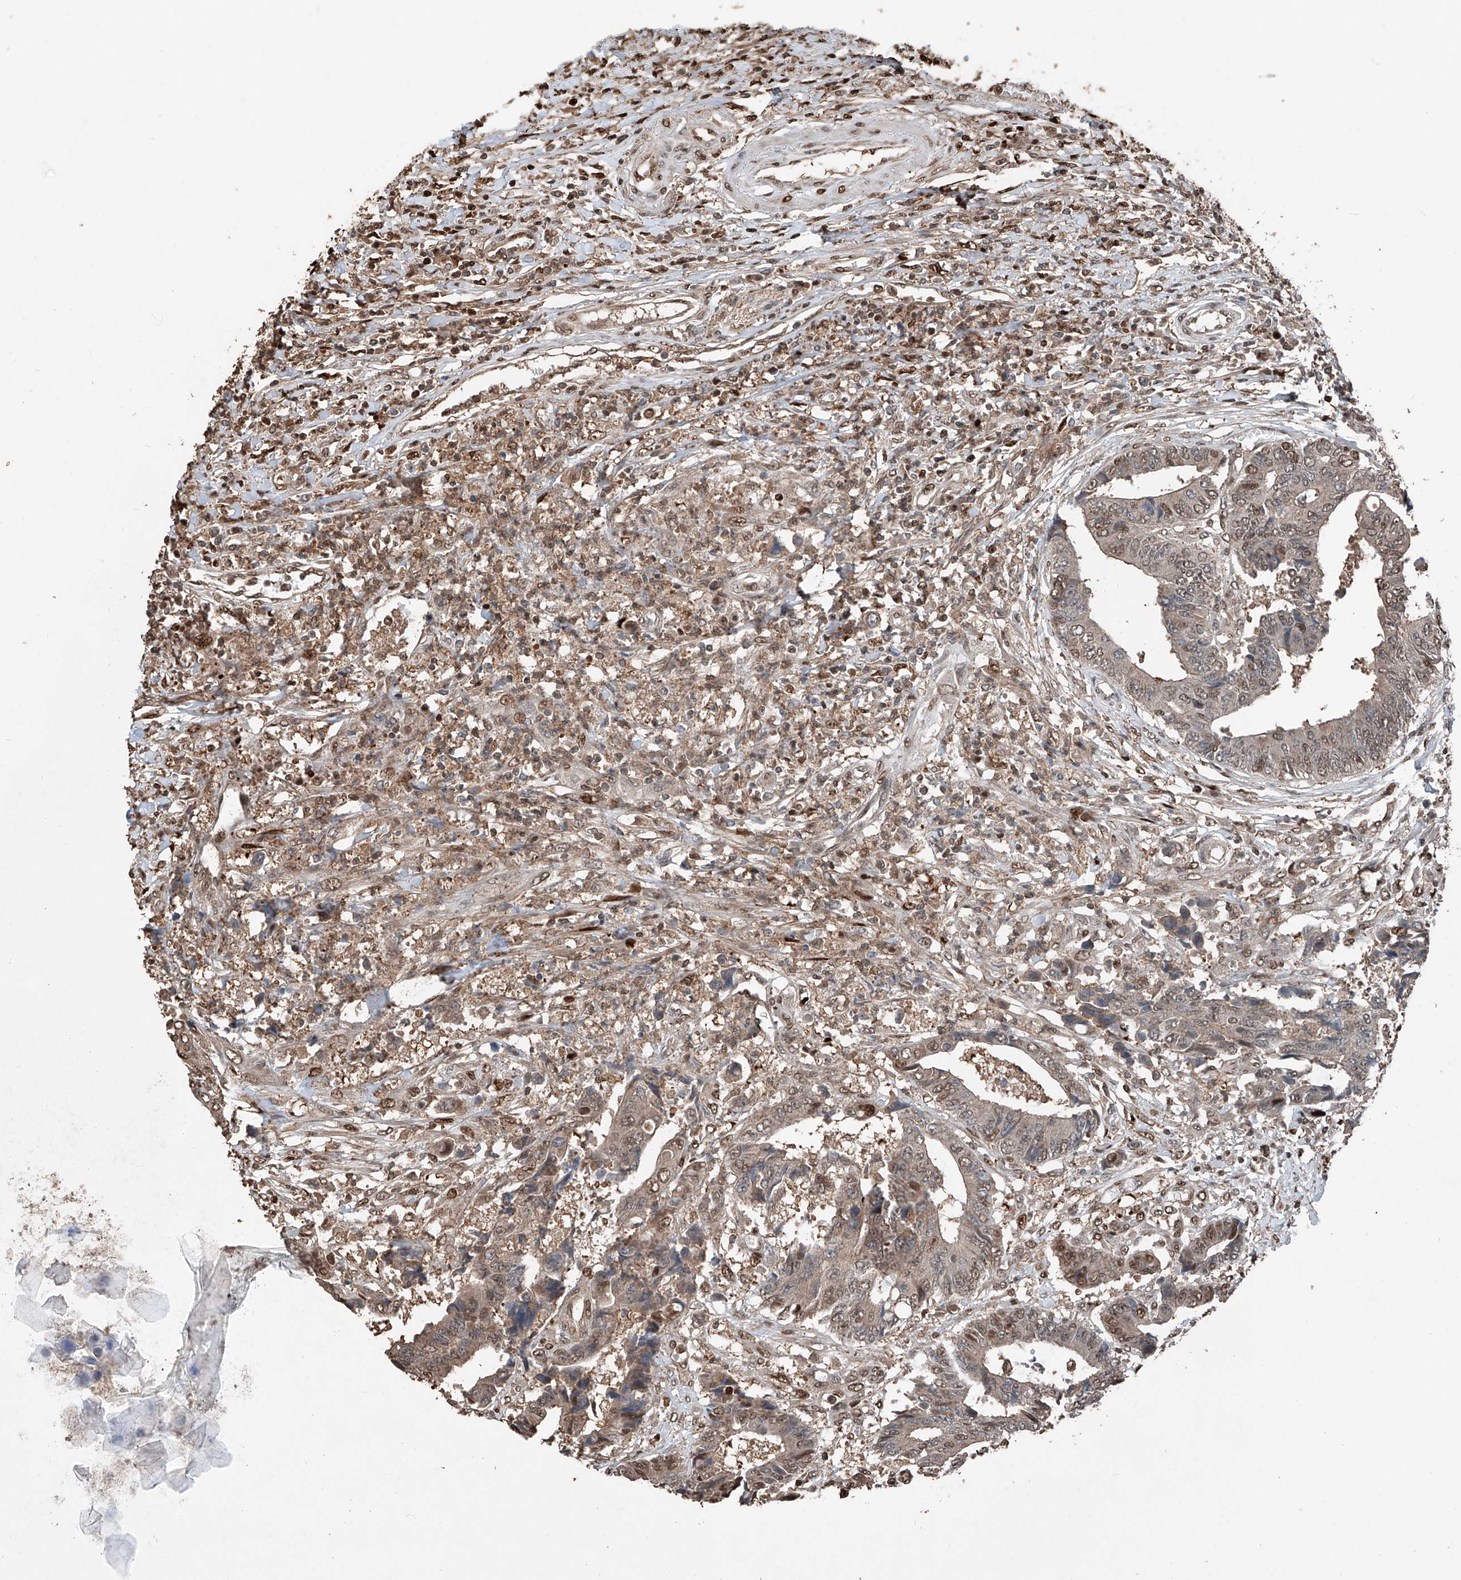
{"staining": {"intensity": "moderate", "quantity": "25%-75%", "location": "cytoplasmic/membranous,nuclear"}, "tissue": "colorectal cancer", "cell_type": "Tumor cells", "image_type": "cancer", "snomed": [{"axis": "morphology", "description": "Adenocarcinoma, NOS"}, {"axis": "topography", "description": "Rectum"}], "caption": "DAB (3,3'-diaminobenzidine) immunohistochemical staining of colorectal cancer exhibits moderate cytoplasmic/membranous and nuclear protein expression in approximately 25%-75% of tumor cells.", "gene": "RMND1", "patient": {"sex": "male", "age": 84}}